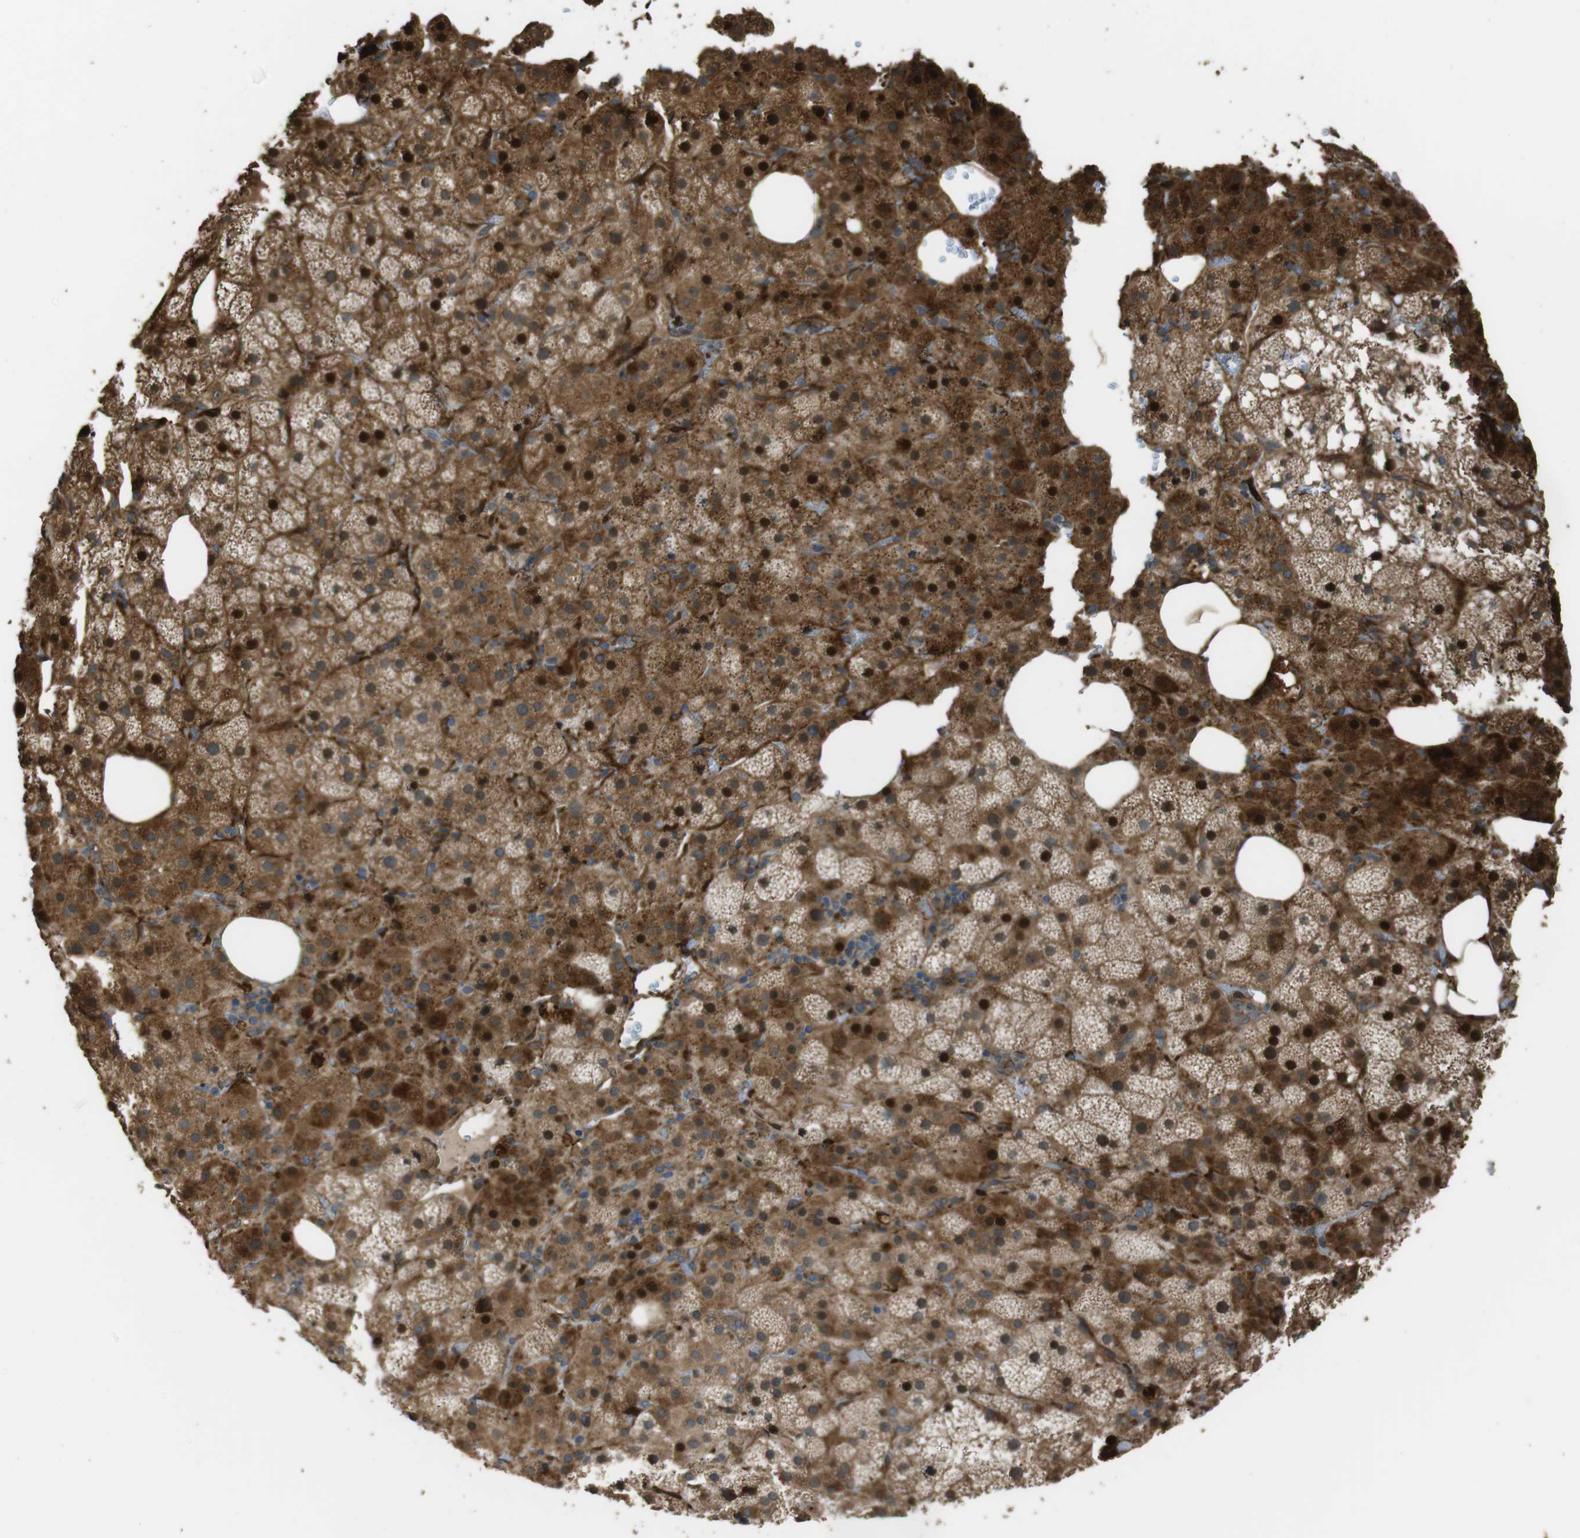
{"staining": {"intensity": "moderate", "quantity": ">75%", "location": "cytoplasmic/membranous,nuclear"}, "tissue": "adrenal gland", "cell_type": "Glandular cells", "image_type": "normal", "snomed": [{"axis": "morphology", "description": "Normal tissue, NOS"}, {"axis": "topography", "description": "Adrenal gland"}], "caption": "Immunohistochemistry (IHC) of unremarkable human adrenal gland shows medium levels of moderate cytoplasmic/membranous,nuclear expression in approximately >75% of glandular cells.", "gene": "MSRB3", "patient": {"sex": "female", "age": 59}}